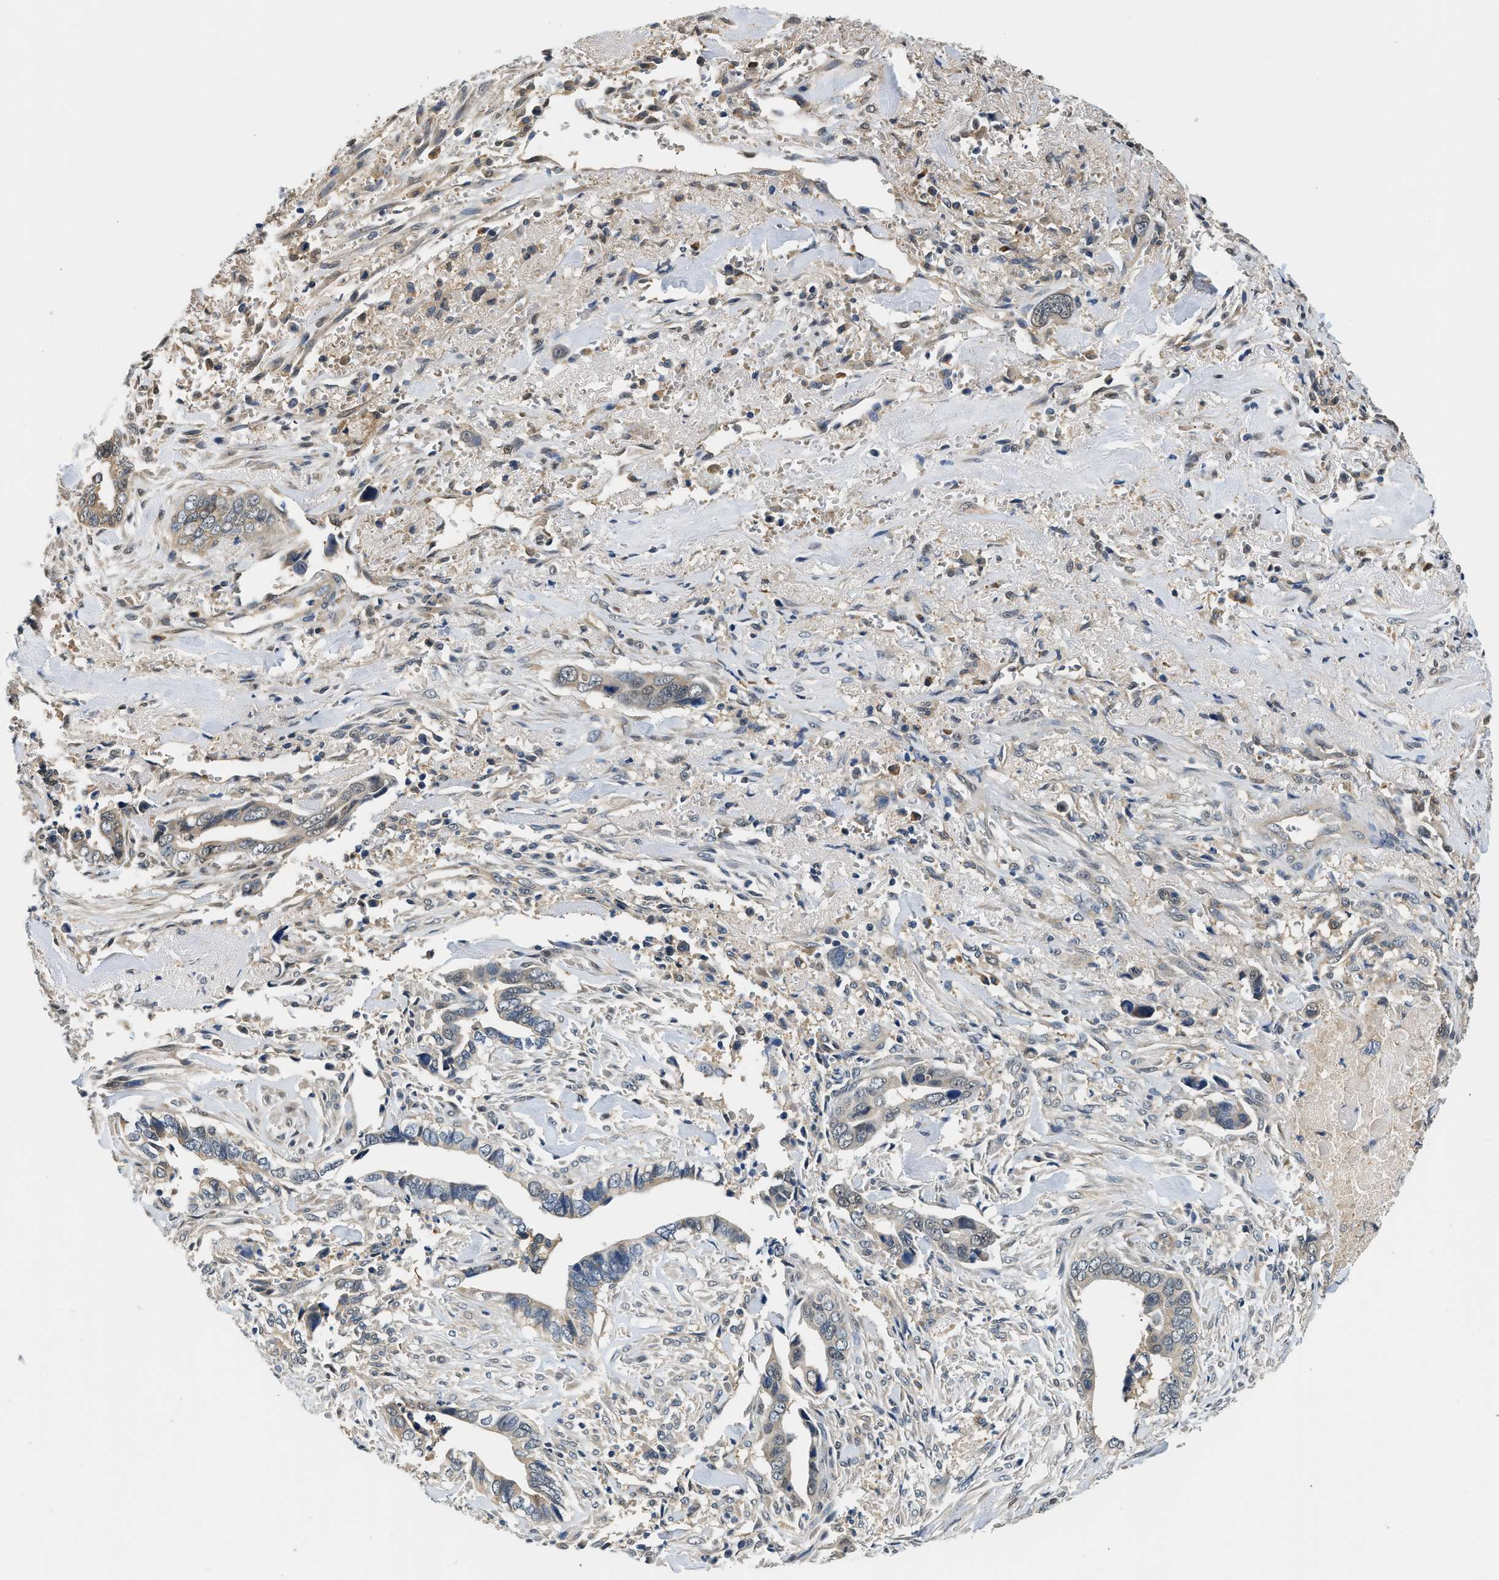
{"staining": {"intensity": "moderate", "quantity": "25%-75%", "location": "cytoplasmic/membranous"}, "tissue": "liver cancer", "cell_type": "Tumor cells", "image_type": "cancer", "snomed": [{"axis": "morphology", "description": "Cholangiocarcinoma"}, {"axis": "topography", "description": "Liver"}], "caption": "This is a histology image of IHC staining of cholangiocarcinoma (liver), which shows moderate staining in the cytoplasmic/membranous of tumor cells.", "gene": "BCL7C", "patient": {"sex": "female", "age": 79}}